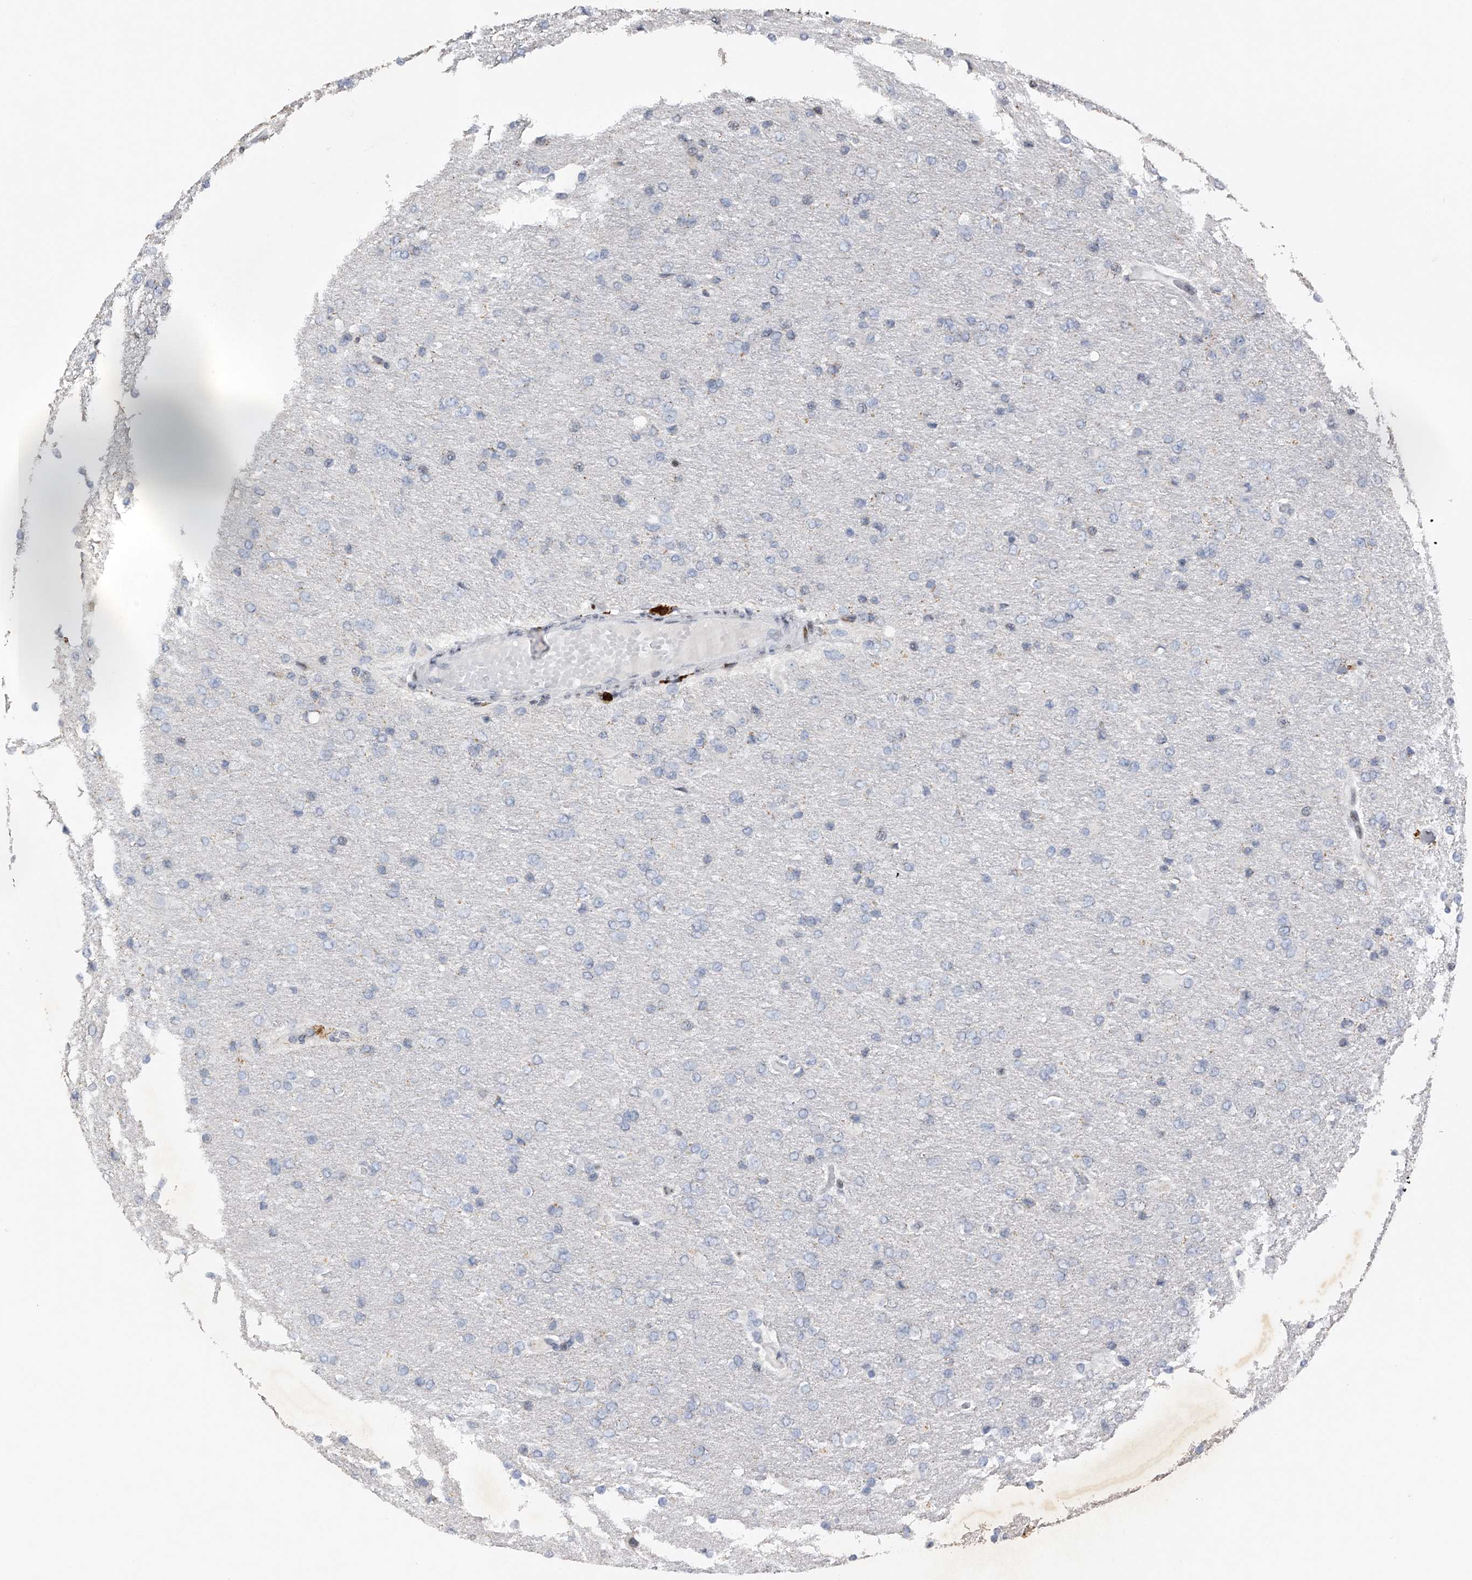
{"staining": {"intensity": "negative", "quantity": "none", "location": "none"}, "tissue": "glioma", "cell_type": "Tumor cells", "image_type": "cancer", "snomed": [{"axis": "morphology", "description": "Glioma, malignant, High grade"}, {"axis": "topography", "description": "Cerebral cortex"}], "caption": "This image is of glioma stained with immunohistochemistry (IHC) to label a protein in brown with the nuclei are counter-stained blue. There is no staining in tumor cells.", "gene": "RWDD2A", "patient": {"sex": "female", "age": 36}}